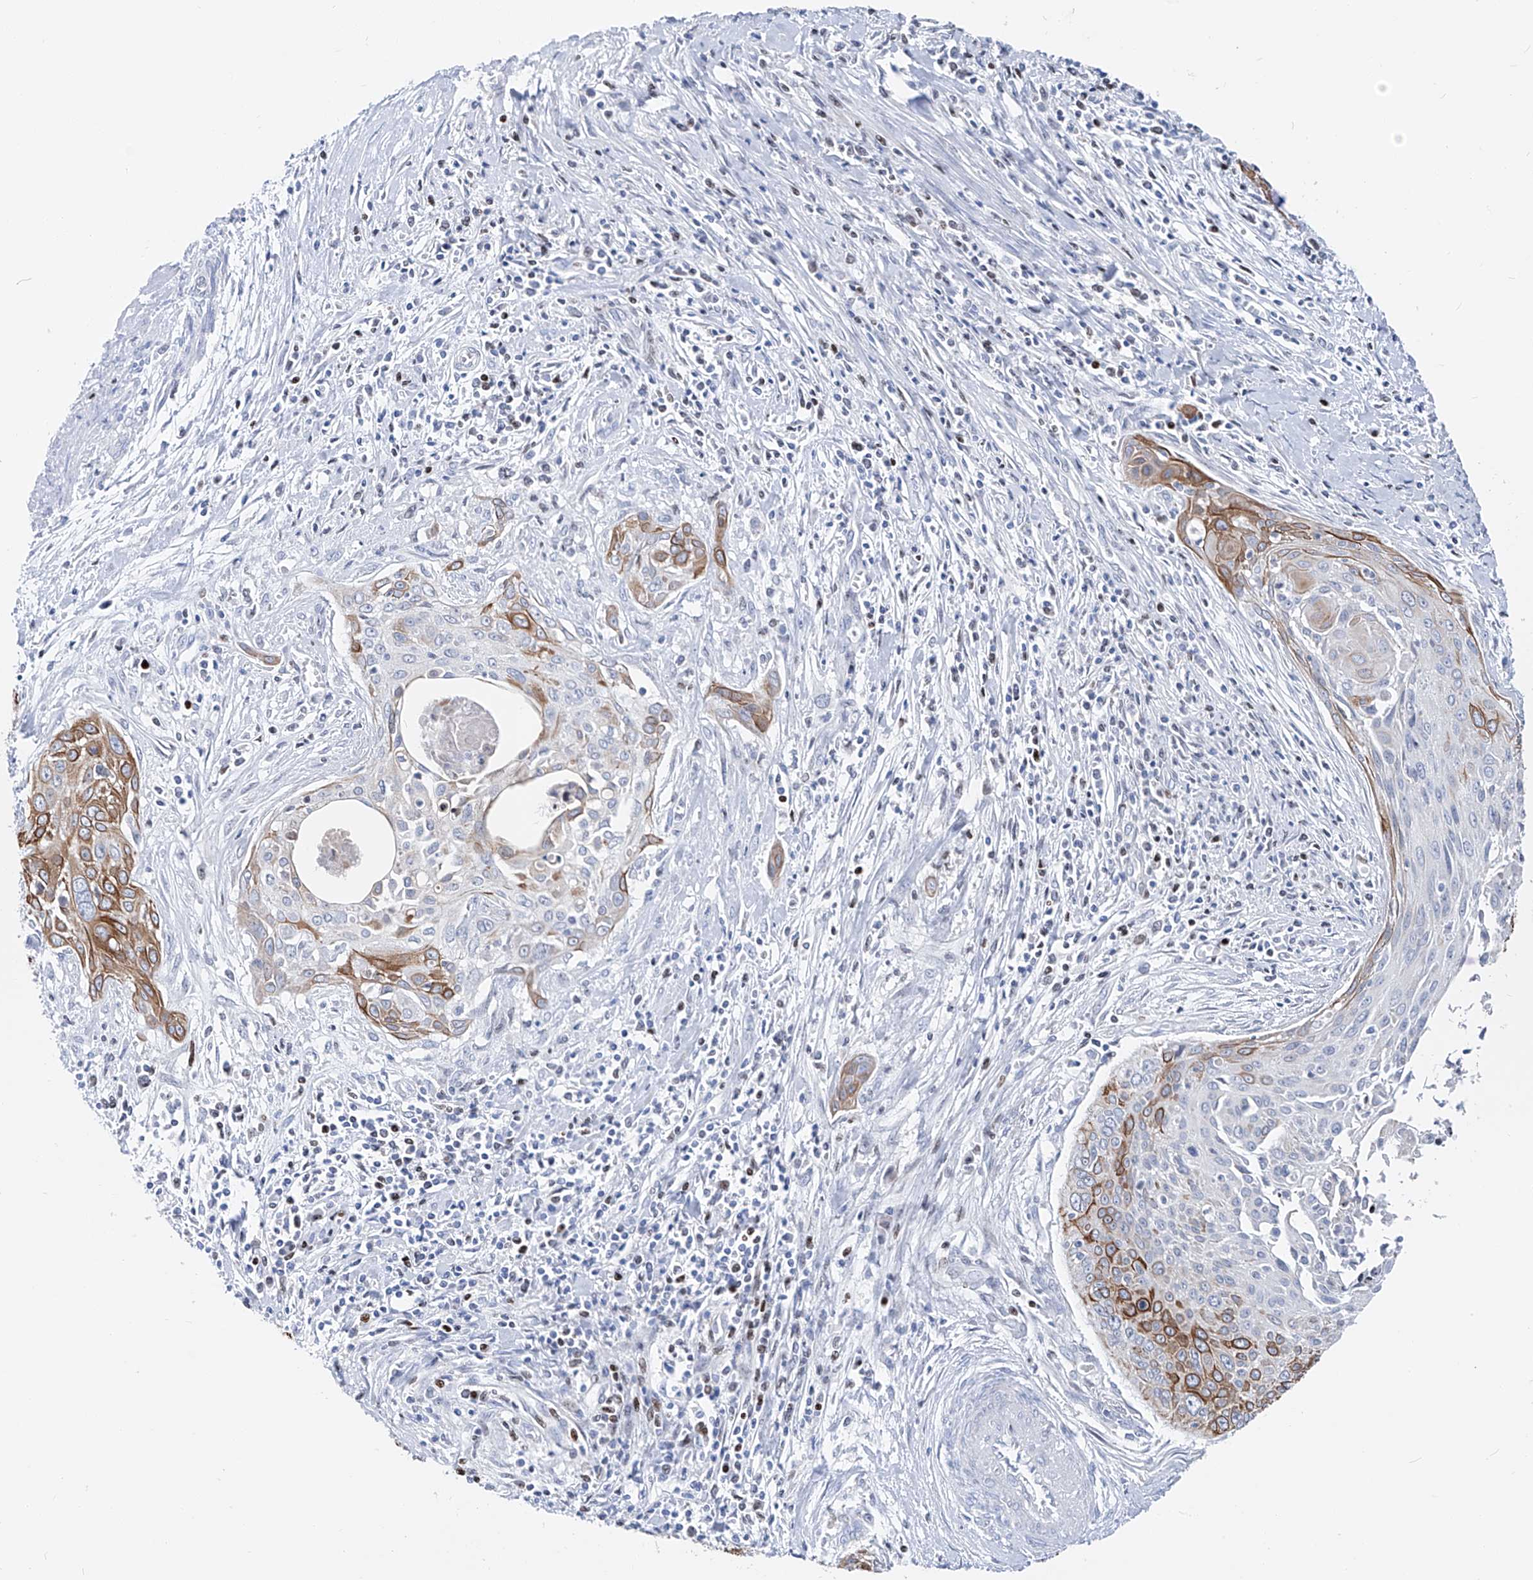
{"staining": {"intensity": "moderate", "quantity": "25%-75%", "location": "cytoplasmic/membranous"}, "tissue": "cervical cancer", "cell_type": "Tumor cells", "image_type": "cancer", "snomed": [{"axis": "morphology", "description": "Squamous cell carcinoma, NOS"}, {"axis": "topography", "description": "Cervix"}], "caption": "Approximately 25%-75% of tumor cells in cervical cancer (squamous cell carcinoma) reveal moderate cytoplasmic/membranous protein expression as visualized by brown immunohistochemical staining.", "gene": "FRS3", "patient": {"sex": "female", "age": 55}}